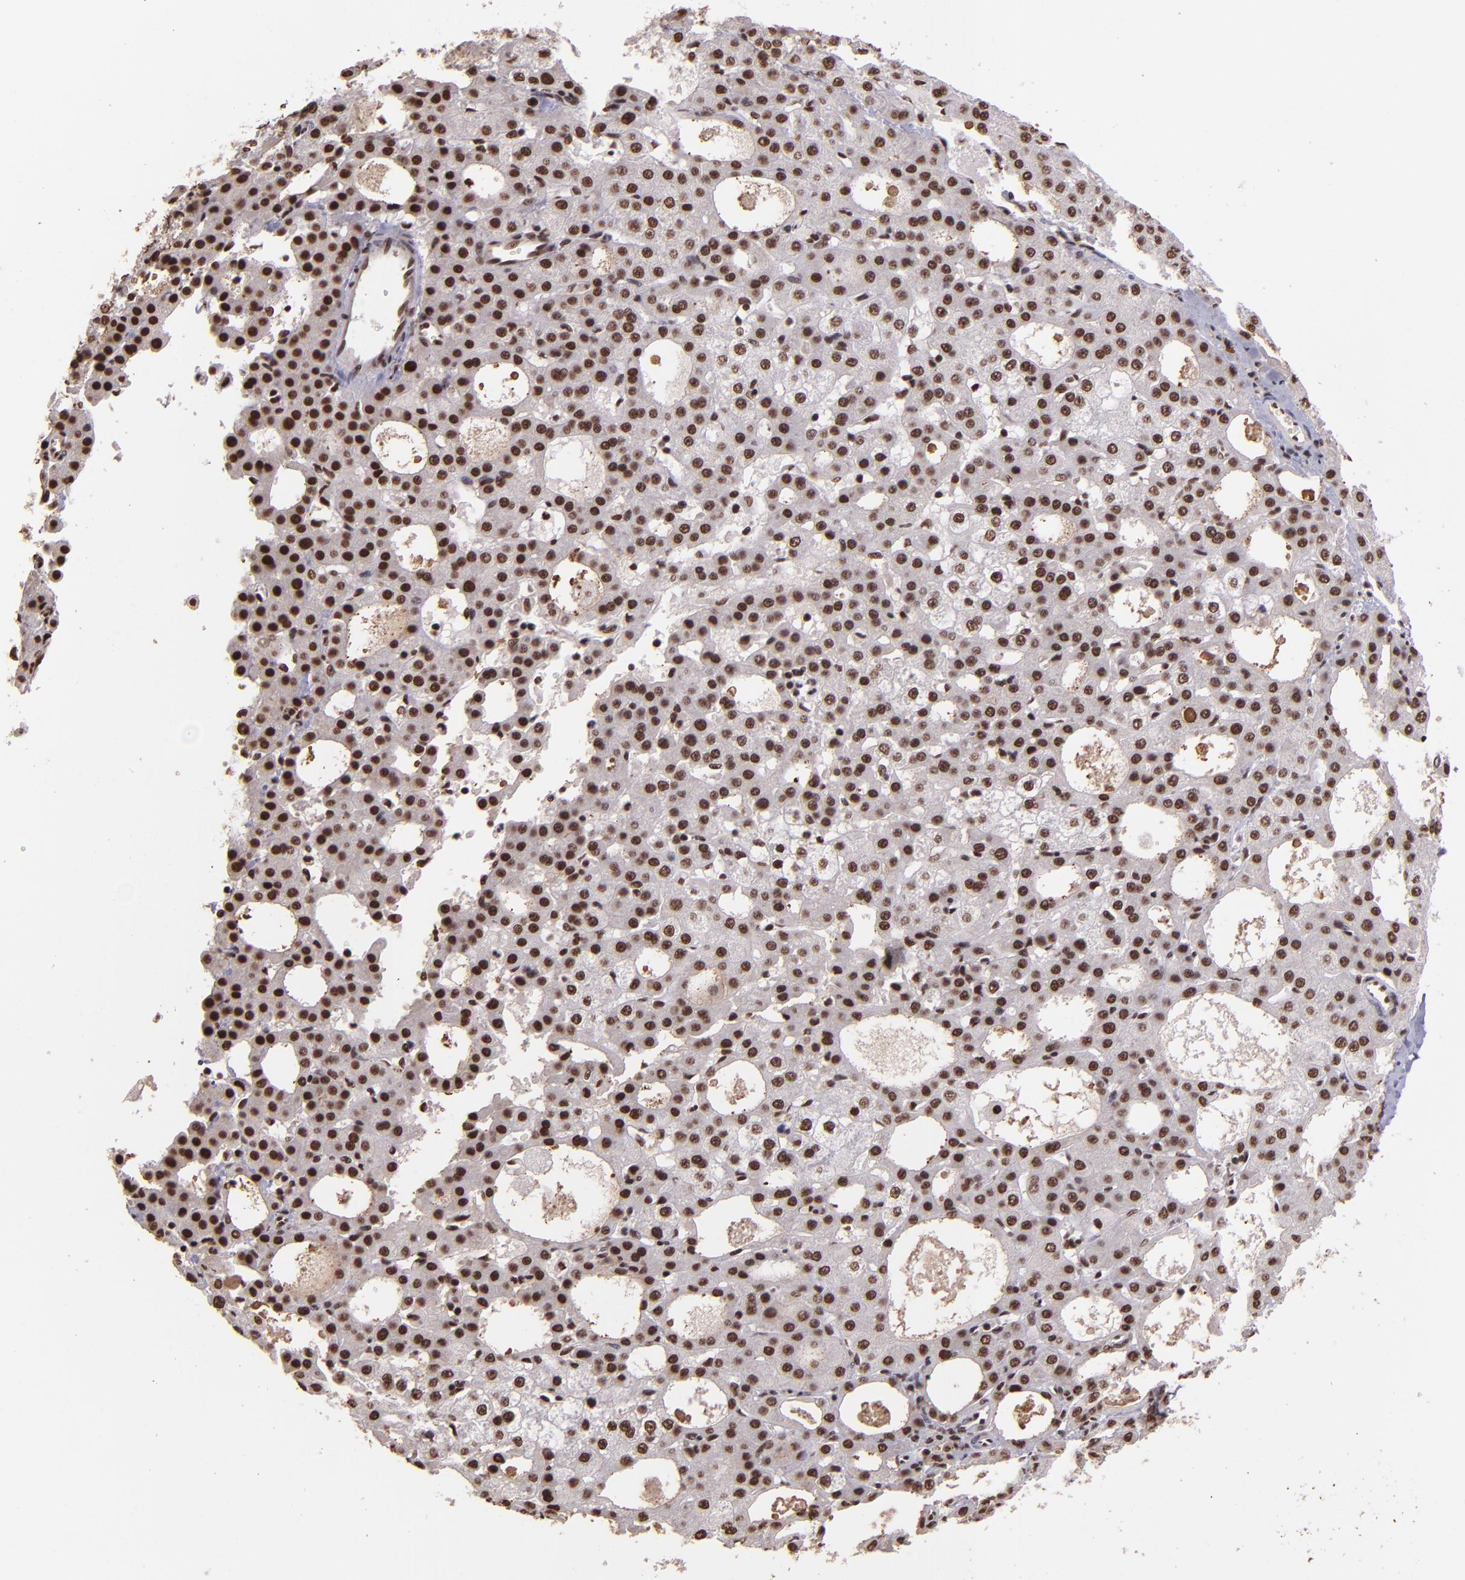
{"staining": {"intensity": "moderate", "quantity": ">75%", "location": "nuclear"}, "tissue": "liver cancer", "cell_type": "Tumor cells", "image_type": "cancer", "snomed": [{"axis": "morphology", "description": "Carcinoma, Hepatocellular, NOS"}, {"axis": "topography", "description": "Liver"}], "caption": "A brown stain labels moderate nuclear positivity of a protein in liver cancer (hepatocellular carcinoma) tumor cells.", "gene": "PQBP1", "patient": {"sex": "male", "age": 47}}